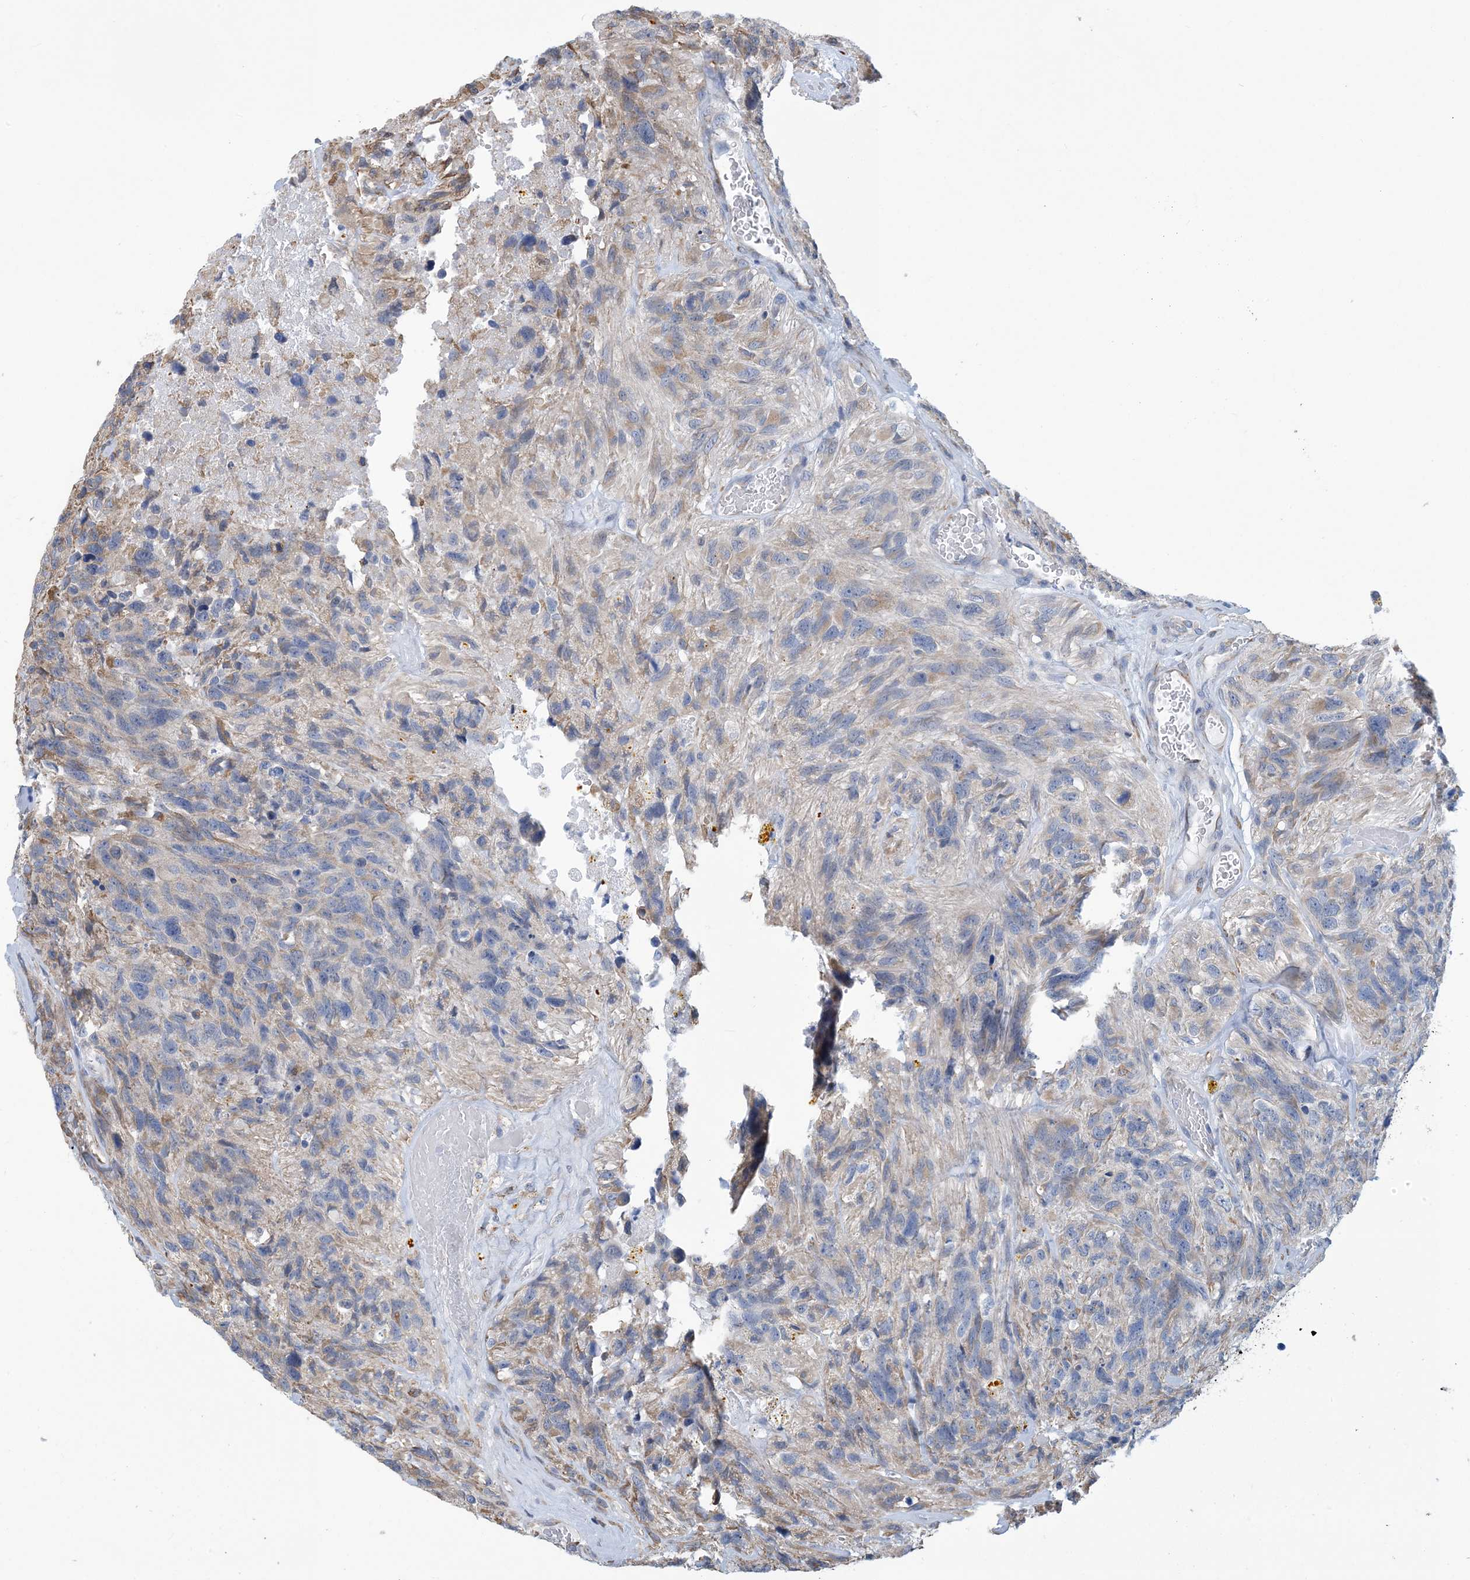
{"staining": {"intensity": "moderate", "quantity": "<25%", "location": "cytoplasmic/membranous"}, "tissue": "glioma", "cell_type": "Tumor cells", "image_type": "cancer", "snomed": [{"axis": "morphology", "description": "Glioma, malignant, High grade"}, {"axis": "topography", "description": "Brain"}], "caption": "Immunohistochemistry (IHC) (DAB) staining of glioma exhibits moderate cytoplasmic/membranous protein positivity in approximately <25% of tumor cells. (DAB IHC, brown staining for protein, blue staining for nuclei).", "gene": "CCDC14", "patient": {"sex": "male", "age": 69}}